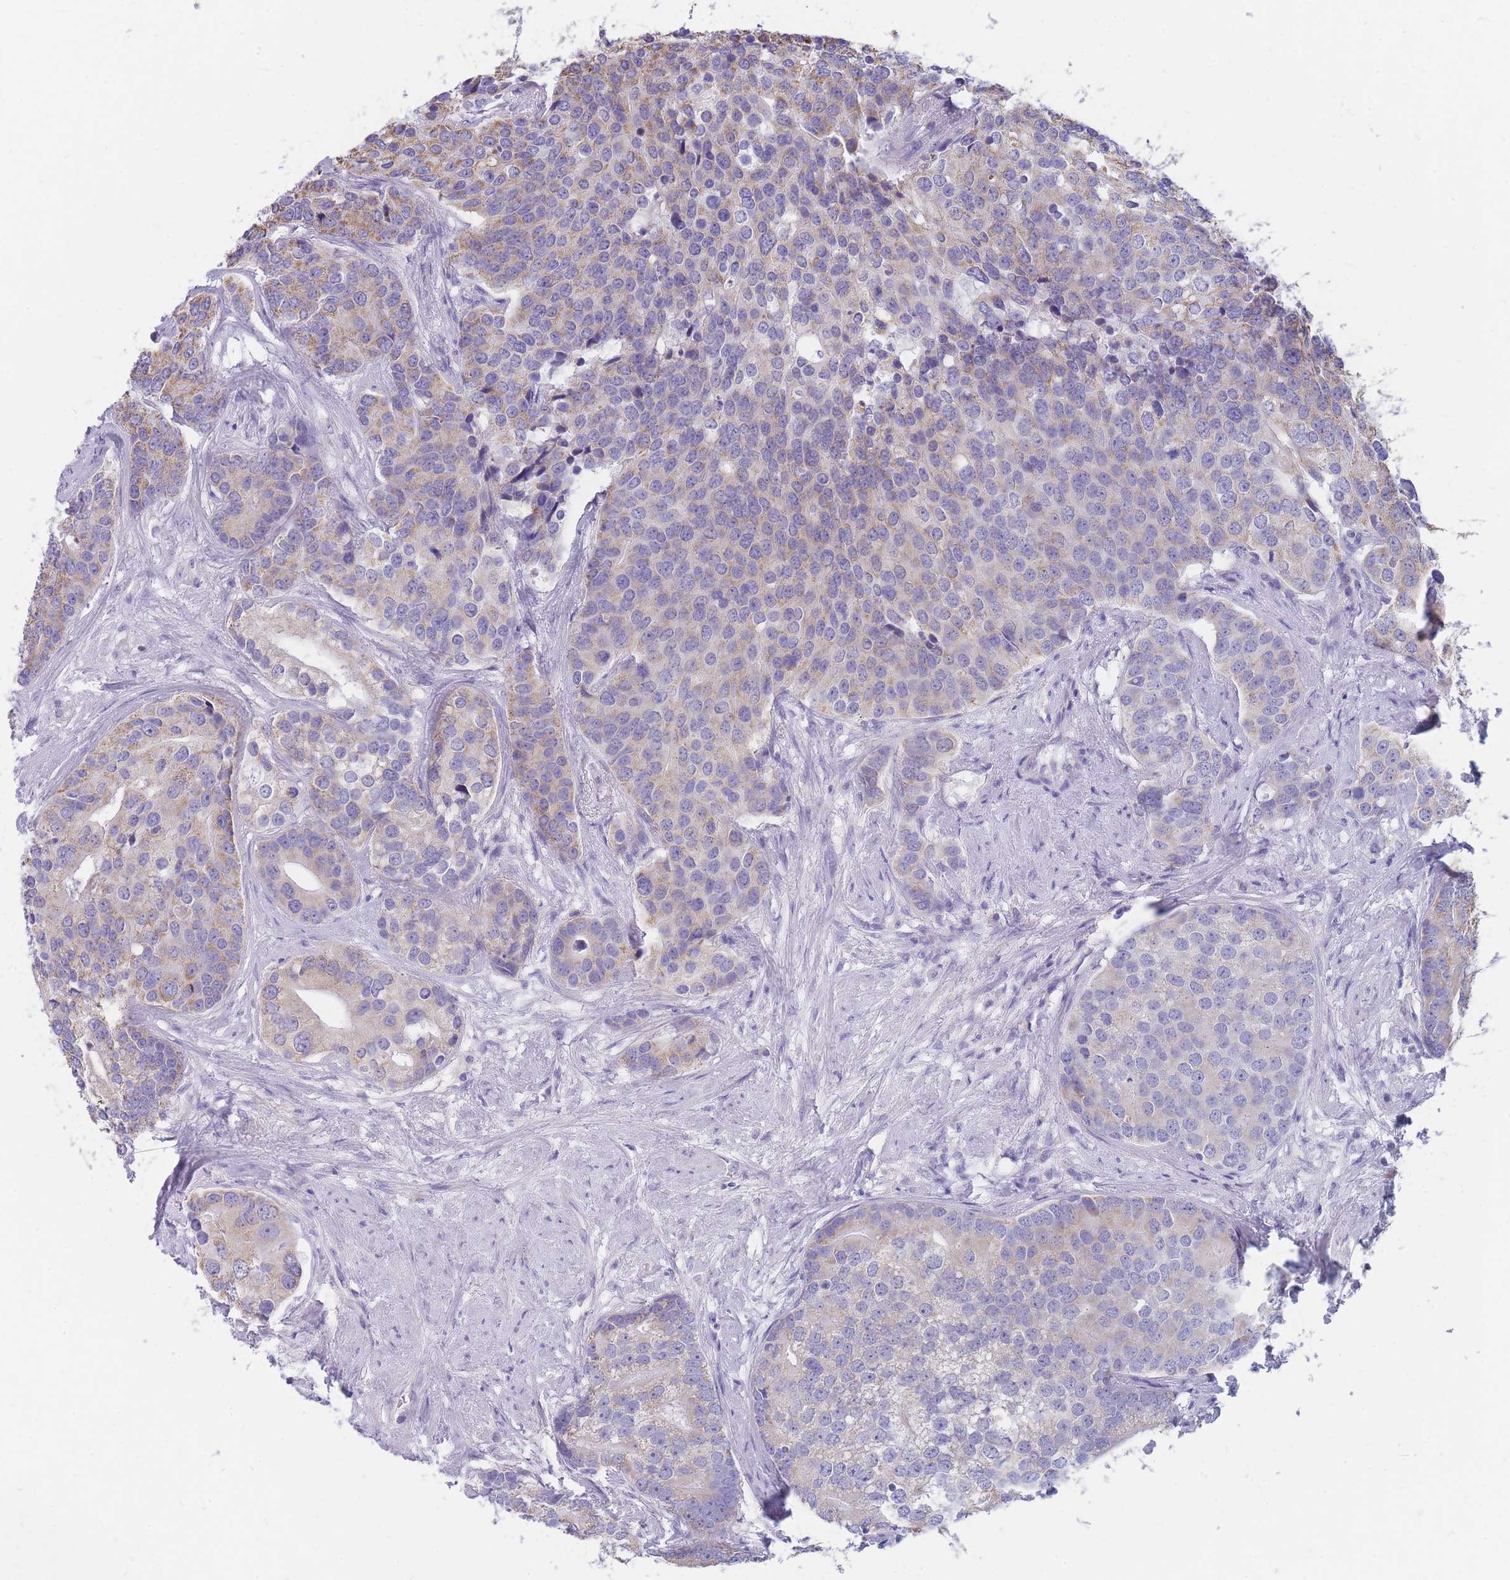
{"staining": {"intensity": "moderate", "quantity": "<25%", "location": "cytoplasmic/membranous"}, "tissue": "prostate cancer", "cell_type": "Tumor cells", "image_type": "cancer", "snomed": [{"axis": "morphology", "description": "Adenocarcinoma, High grade"}, {"axis": "topography", "description": "Prostate"}], "caption": "The photomicrograph shows staining of adenocarcinoma (high-grade) (prostate), revealing moderate cytoplasmic/membranous protein staining (brown color) within tumor cells.", "gene": "DHRS11", "patient": {"sex": "male", "age": 62}}